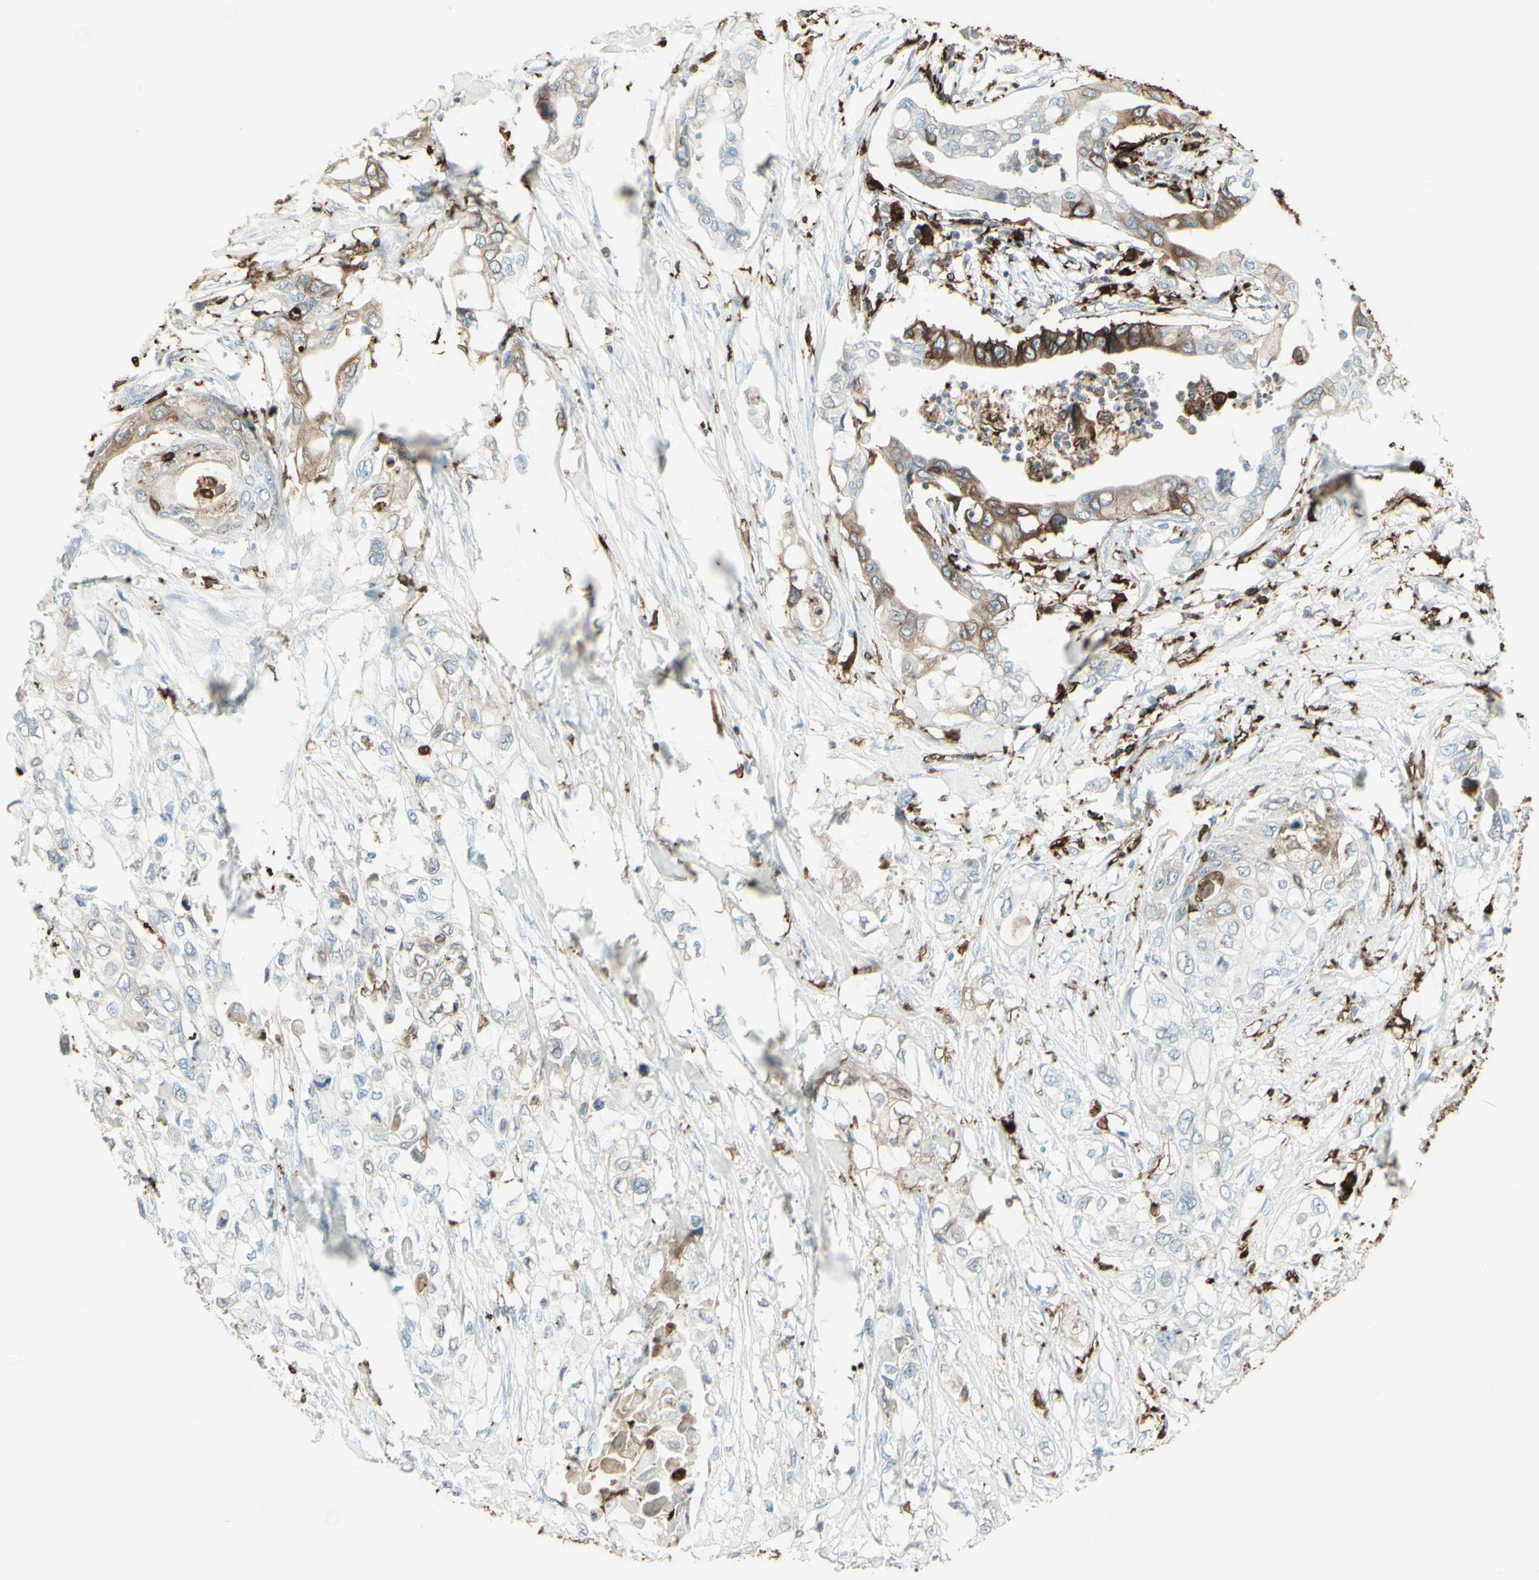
{"staining": {"intensity": "strong", "quantity": "<25%", "location": "cytoplasmic/membranous"}, "tissue": "pancreatic cancer", "cell_type": "Tumor cells", "image_type": "cancer", "snomed": [{"axis": "morphology", "description": "Adenocarcinoma, NOS"}, {"axis": "topography", "description": "Pancreas"}], "caption": "IHC image of neoplastic tissue: pancreatic cancer stained using immunohistochemistry exhibits medium levels of strong protein expression localized specifically in the cytoplasmic/membranous of tumor cells, appearing as a cytoplasmic/membranous brown color.", "gene": "HLA-DPB1", "patient": {"sex": "female", "age": 70}}